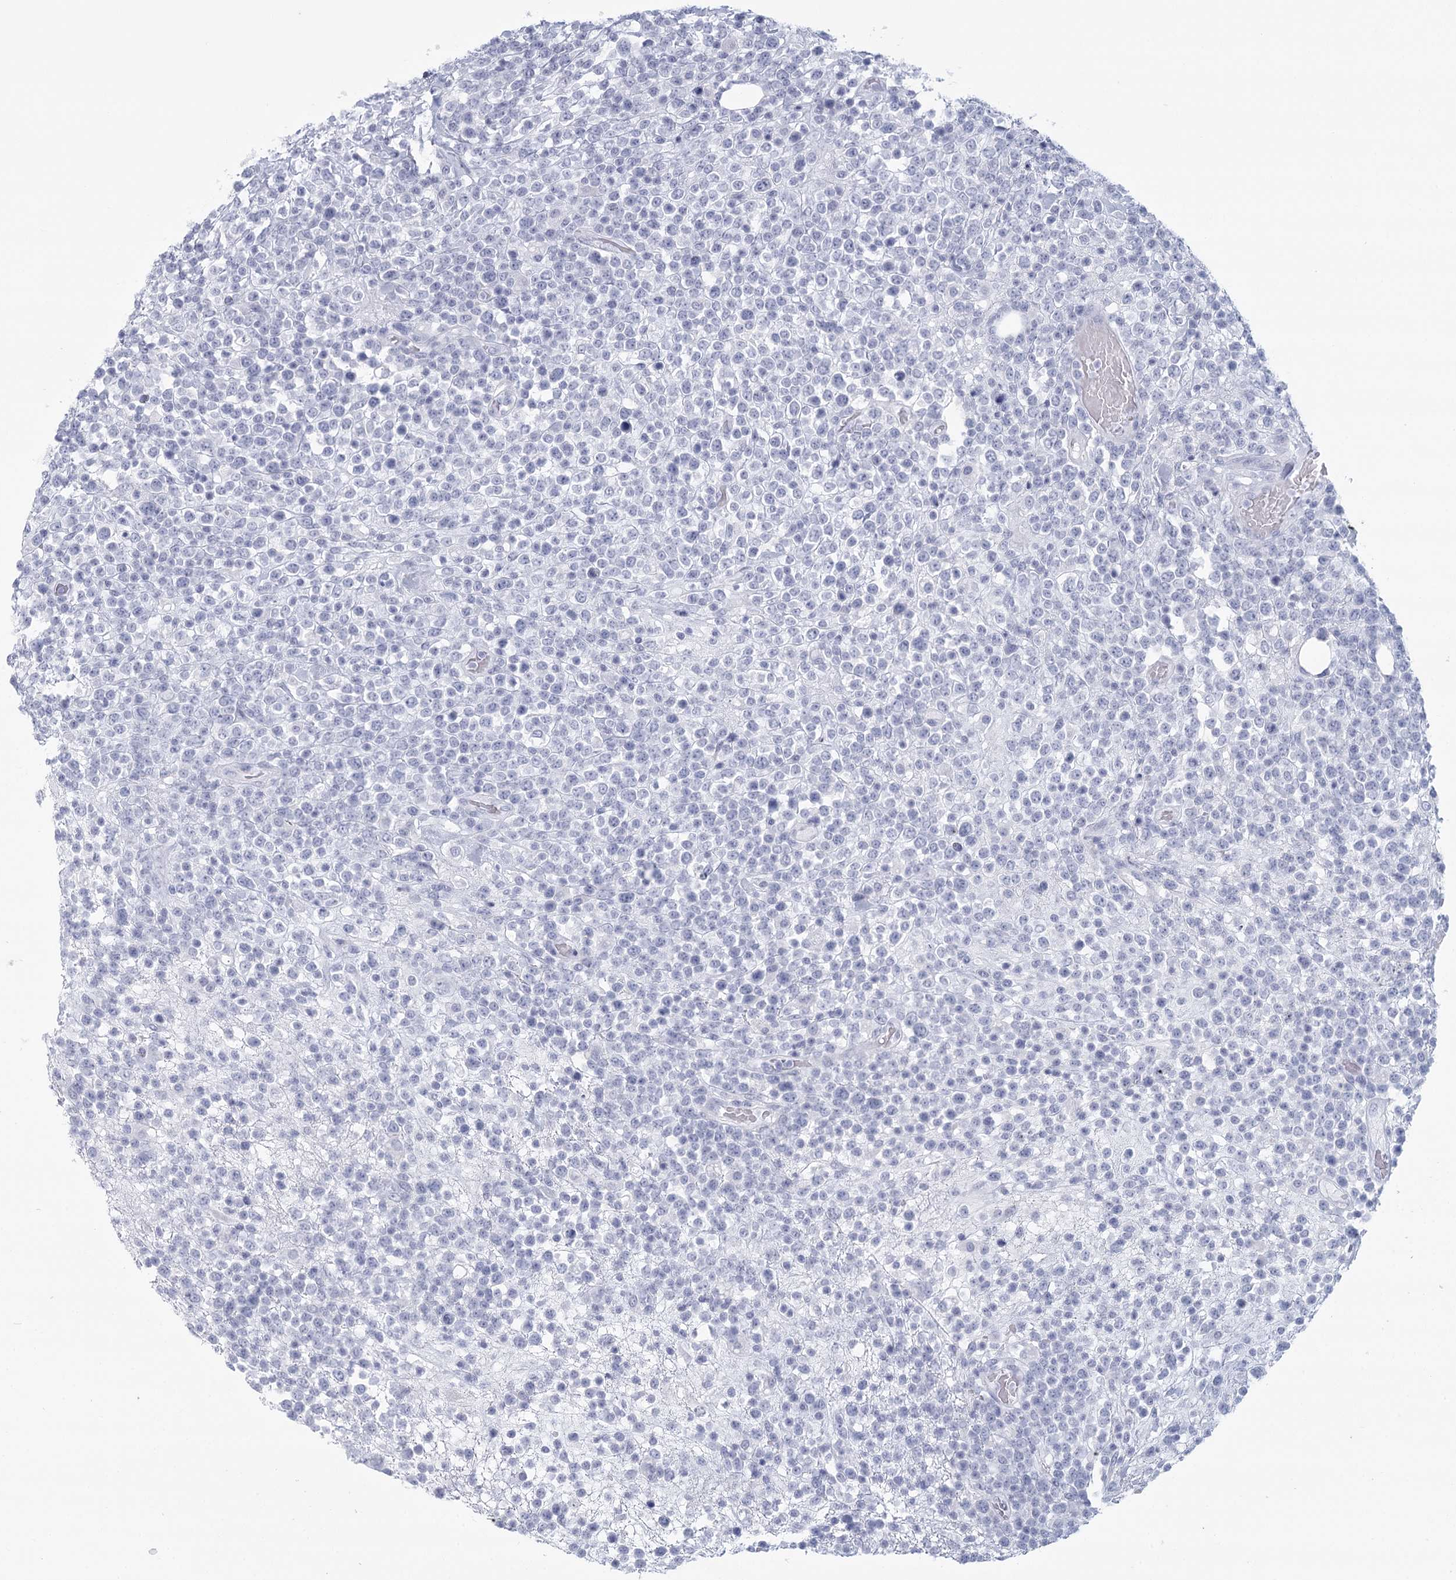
{"staining": {"intensity": "negative", "quantity": "none", "location": "none"}, "tissue": "lymphoma", "cell_type": "Tumor cells", "image_type": "cancer", "snomed": [{"axis": "morphology", "description": "Malignant lymphoma, non-Hodgkin's type, High grade"}, {"axis": "topography", "description": "Colon"}], "caption": "High magnification brightfield microscopy of lymphoma stained with DAB (3,3'-diaminobenzidine) (brown) and counterstained with hematoxylin (blue): tumor cells show no significant staining. The staining is performed using DAB brown chromogen with nuclei counter-stained in using hematoxylin.", "gene": "WNT8B", "patient": {"sex": "female", "age": 53}}